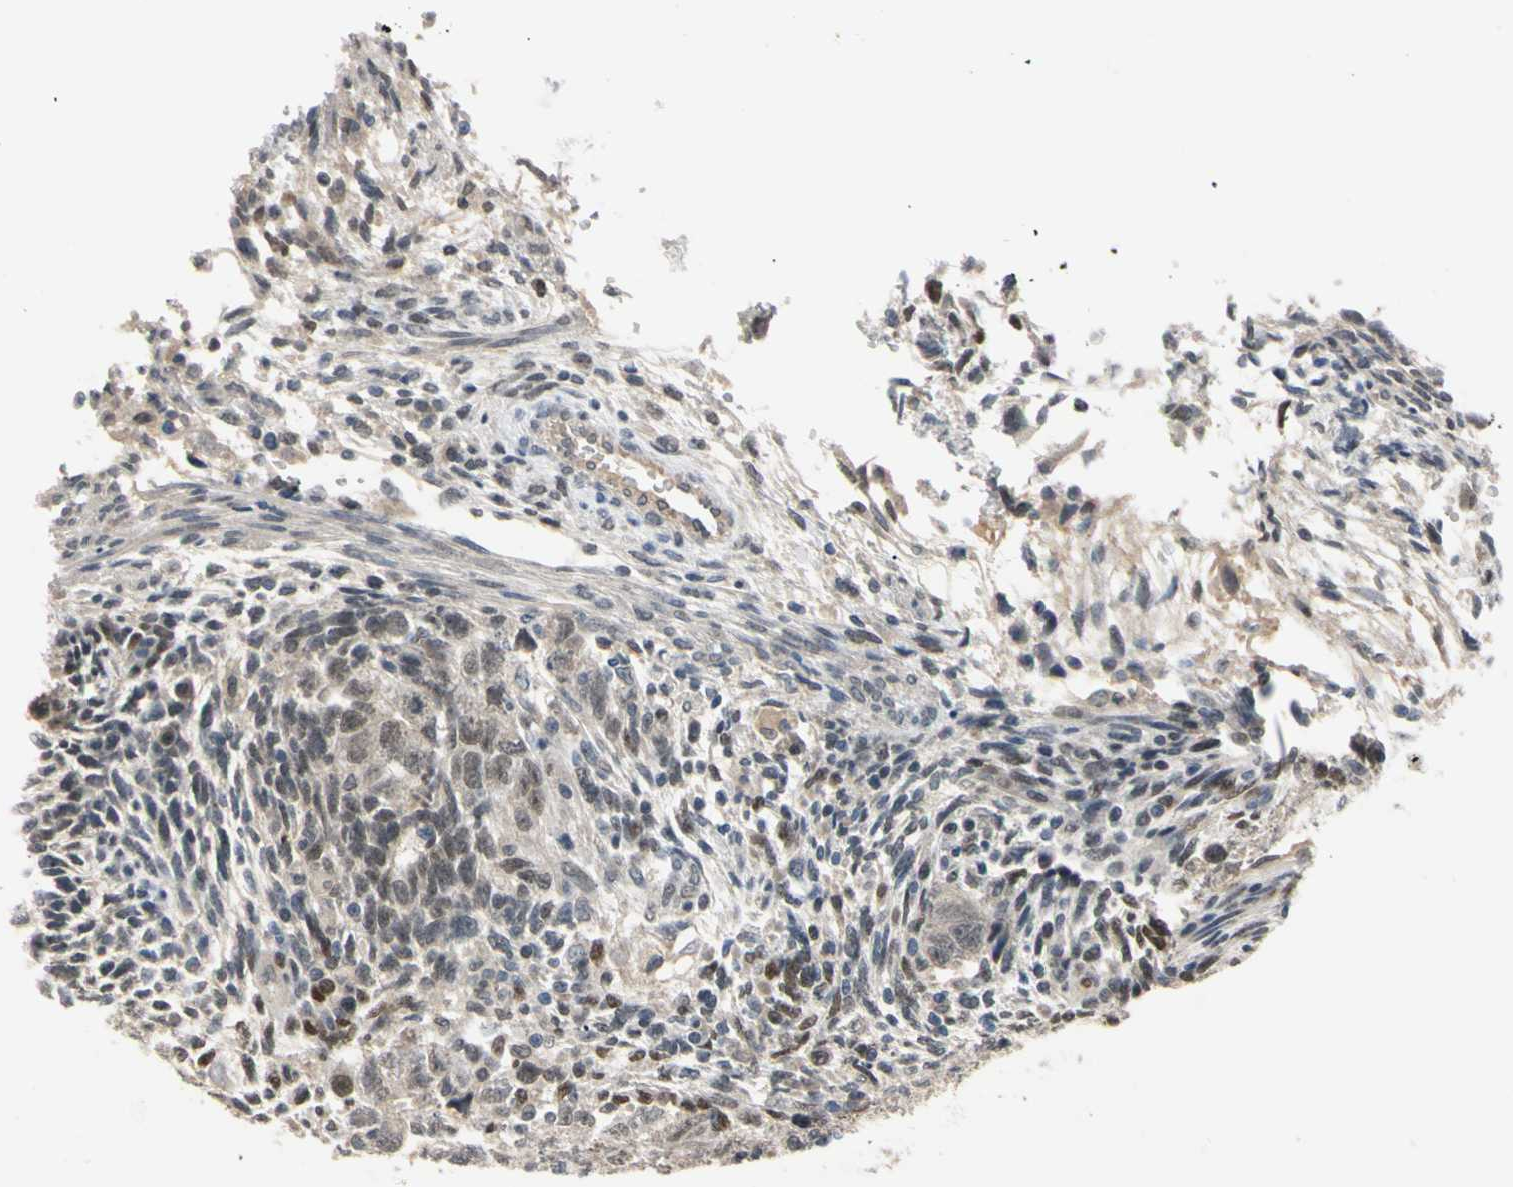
{"staining": {"intensity": "weak", "quantity": "25%-75%", "location": "cytoplasmic/membranous,nuclear"}, "tissue": "testis cancer", "cell_type": "Tumor cells", "image_type": "cancer", "snomed": [{"axis": "morphology", "description": "Normal tissue, NOS"}, {"axis": "morphology", "description": "Carcinoma, Embryonal, NOS"}, {"axis": "topography", "description": "Testis"}], "caption": "Immunohistochemical staining of testis cancer (embryonal carcinoma) reveals low levels of weak cytoplasmic/membranous and nuclear protein expression in approximately 25%-75% of tumor cells.", "gene": "RIOX2", "patient": {"sex": "male", "age": 36}}